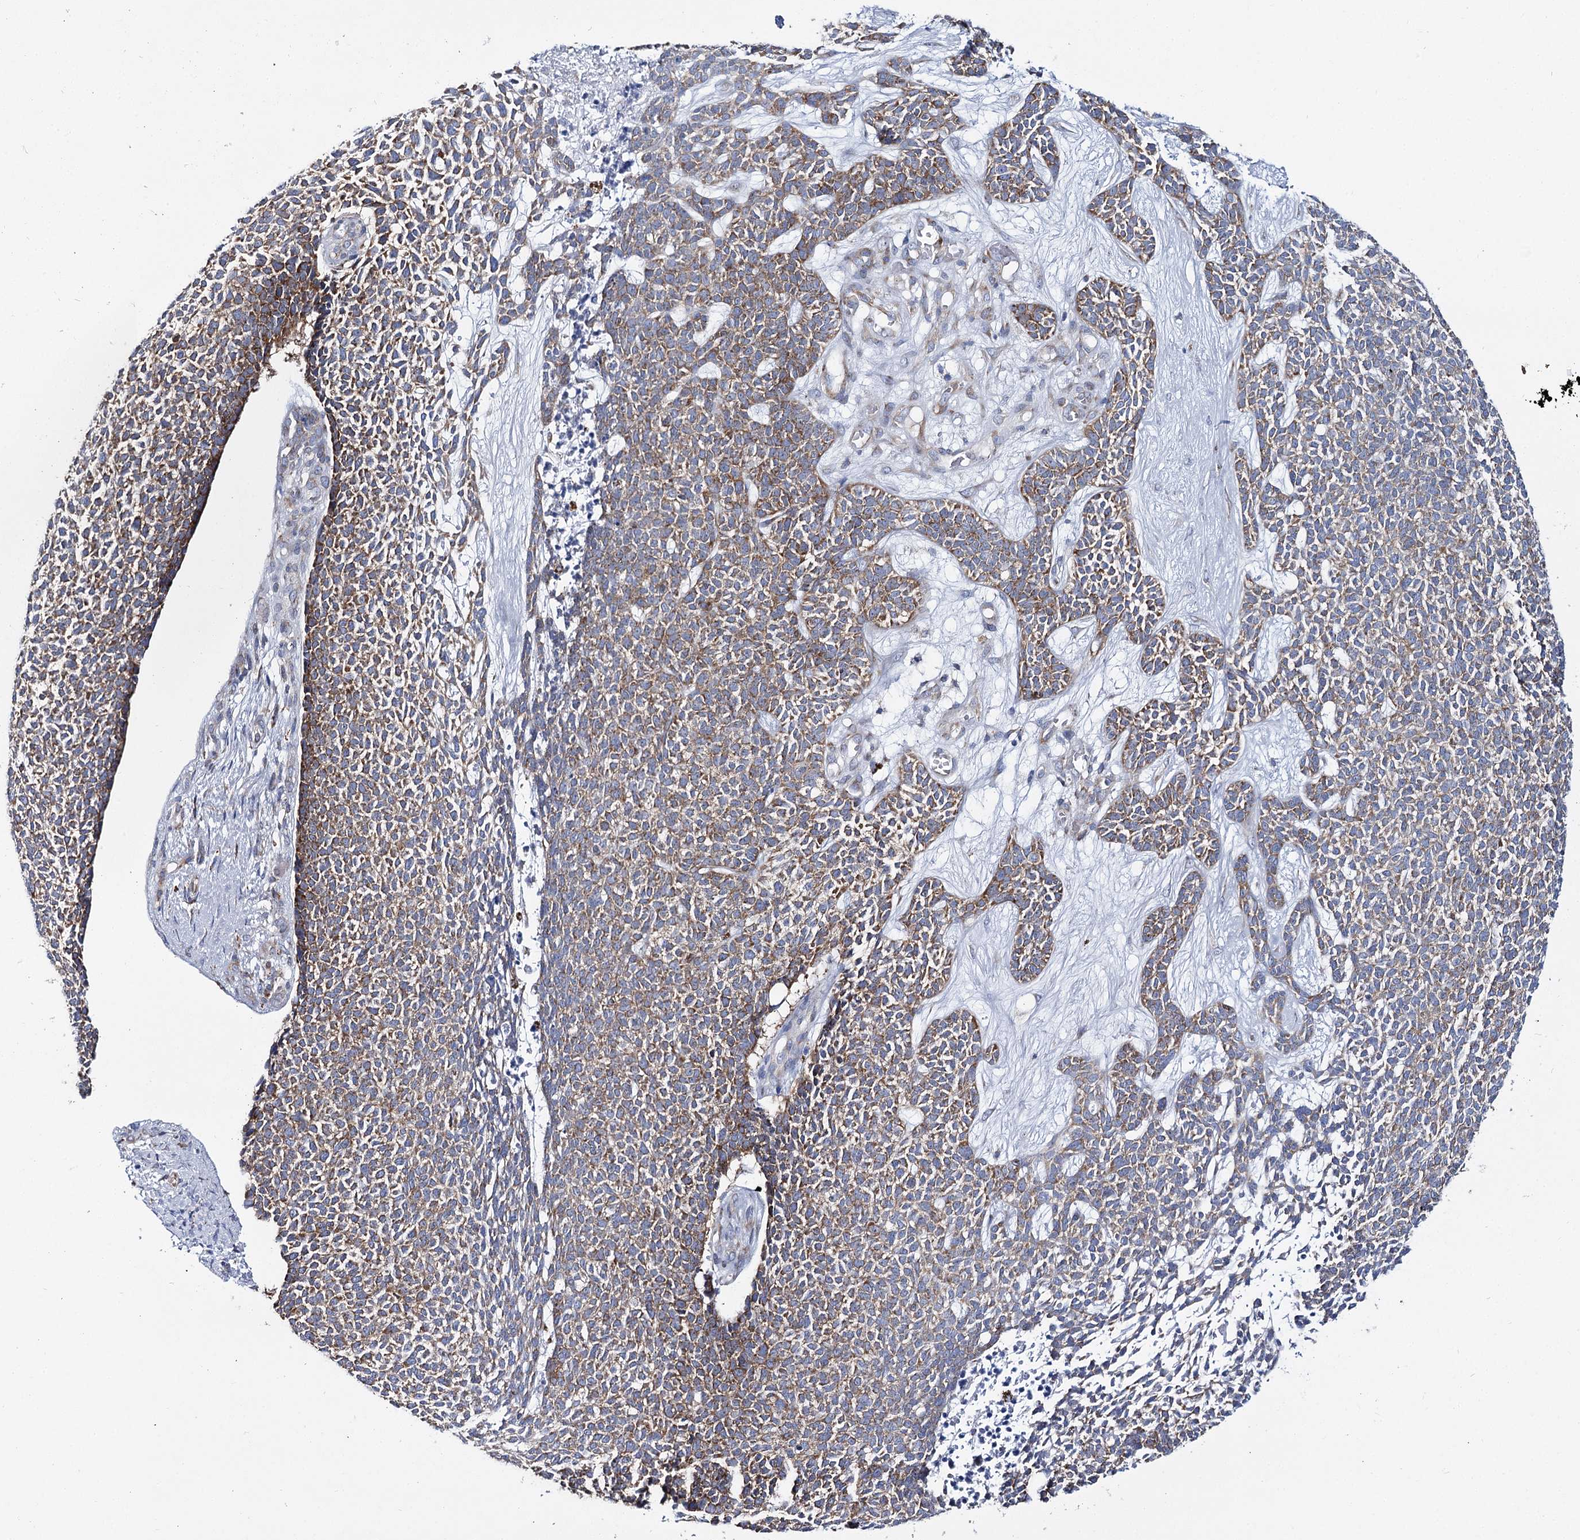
{"staining": {"intensity": "moderate", "quantity": ">75%", "location": "cytoplasmic/membranous"}, "tissue": "skin cancer", "cell_type": "Tumor cells", "image_type": "cancer", "snomed": [{"axis": "morphology", "description": "Basal cell carcinoma"}, {"axis": "topography", "description": "Skin"}], "caption": "Immunohistochemical staining of skin cancer demonstrates medium levels of moderate cytoplasmic/membranous protein staining in approximately >75% of tumor cells.", "gene": "THUMPD3", "patient": {"sex": "female", "age": 84}}